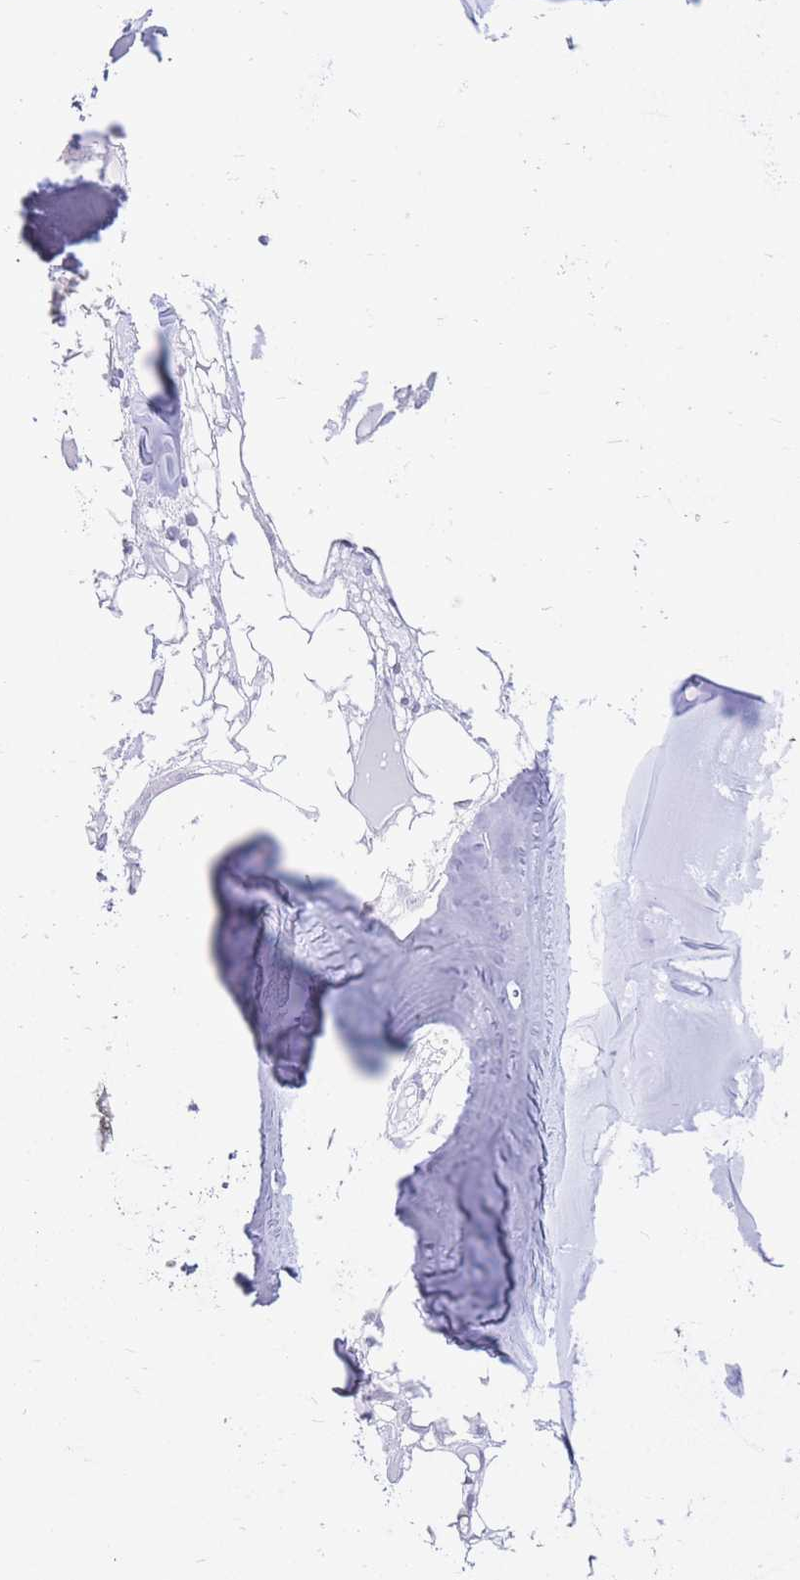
{"staining": {"intensity": "negative", "quantity": "none", "location": "none"}, "tissue": "adipose tissue", "cell_type": "Adipocytes", "image_type": "normal", "snomed": [{"axis": "morphology", "description": "Normal tissue, NOS"}, {"axis": "topography", "description": "Cartilage tissue"}], "caption": "A high-resolution photomicrograph shows immunohistochemistry (IHC) staining of unremarkable adipose tissue, which displays no significant staining in adipocytes.", "gene": "HOOK2", "patient": {"sex": "male", "age": 57}}